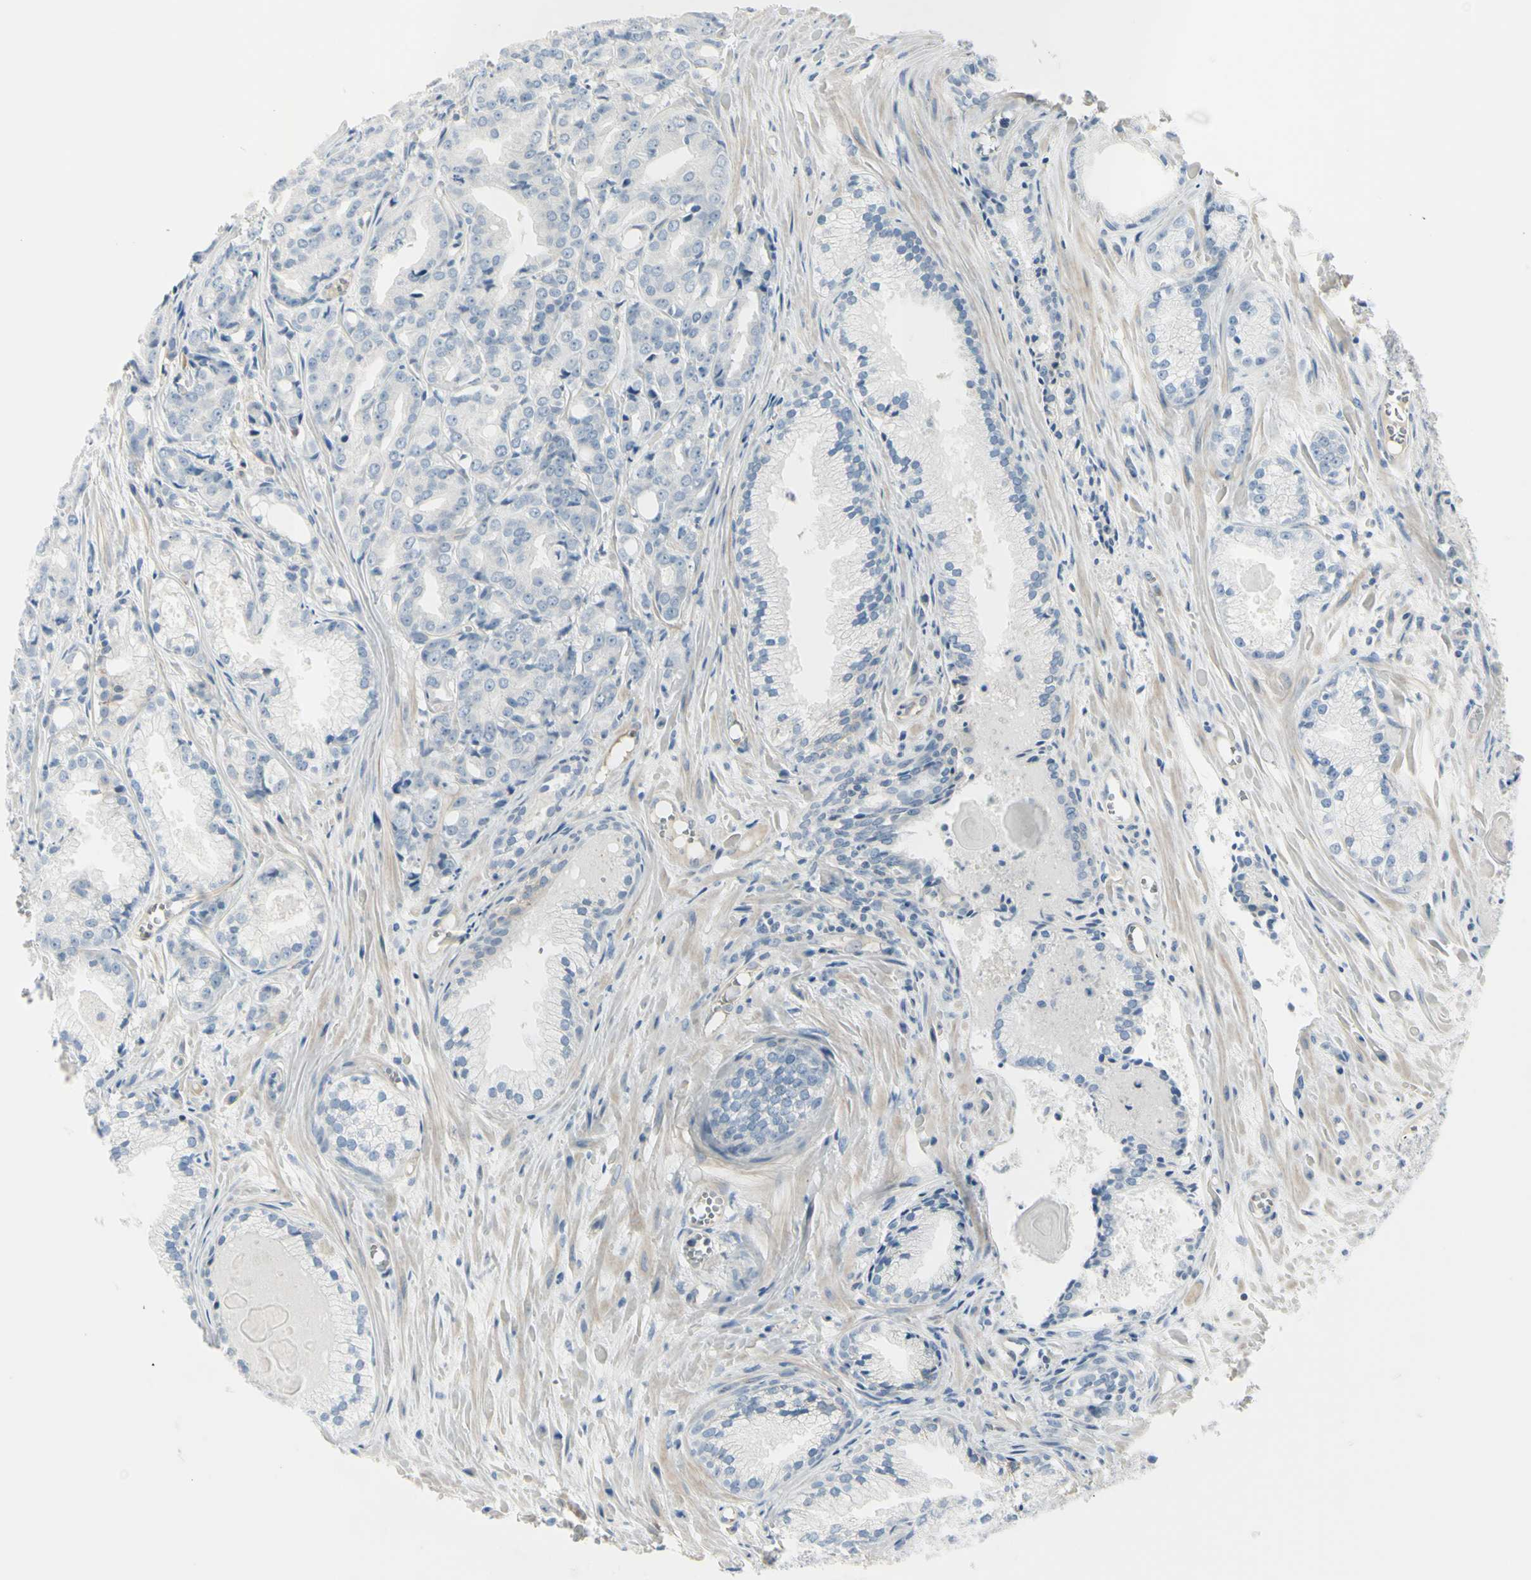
{"staining": {"intensity": "negative", "quantity": "none", "location": "none"}, "tissue": "prostate cancer", "cell_type": "Tumor cells", "image_type": "cancer", "snomed": [{"axis": "morphology", "description": "Adenocarcinoma, Low grade"}, {"axis": "topography", "description": "Prostate"}], "caption": "This image is of prostate cancer stained with immunohistochemistry to label a protein in brown with the nuclei are counter-stained blue. There is no staining in tumor cells.", "gene": "ASB9", "patient": {"sex": "male", "age": 72}}